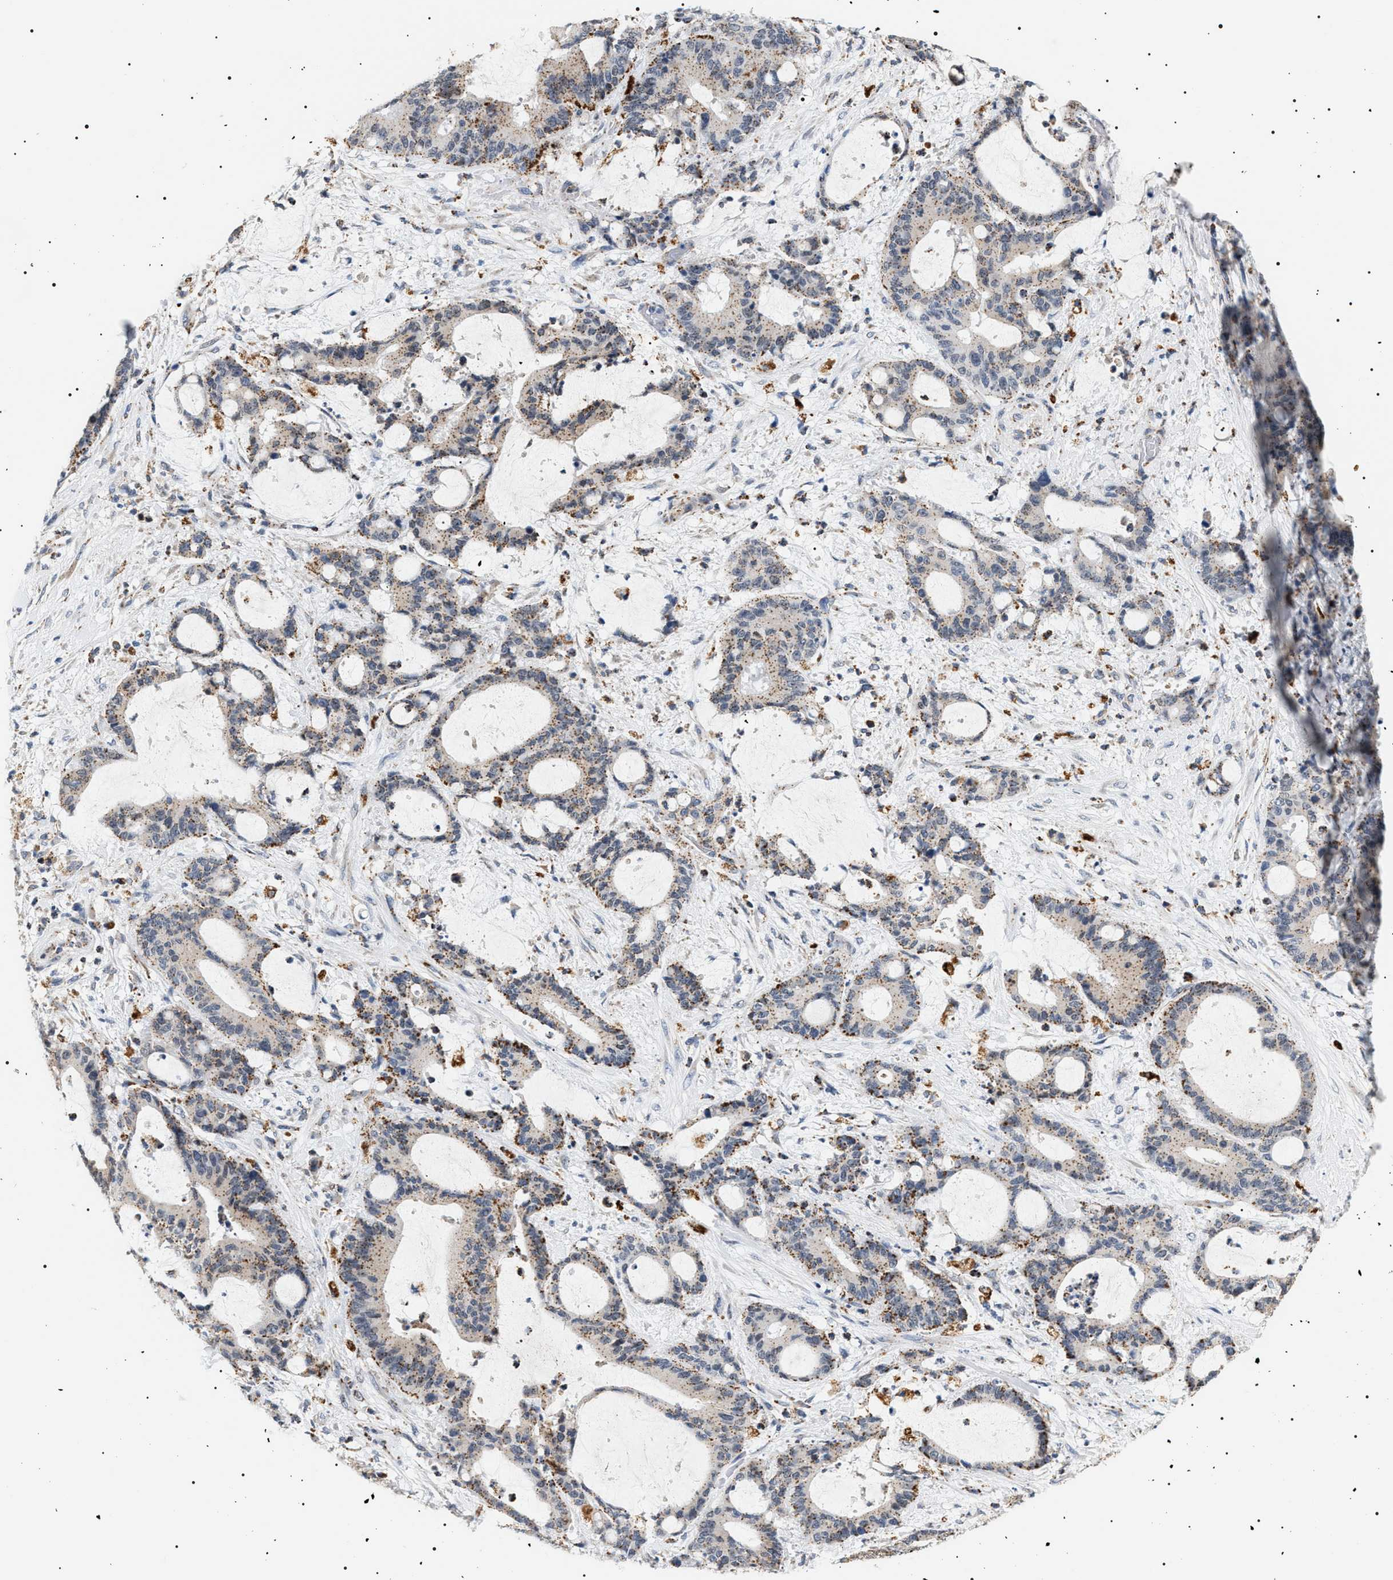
{"staining": {"intensity": "moderate", "quantity": "25%-75%", "location": "cytoplasmic/membranous"}, "tissue": "liver cancer", "cell_type": "Tumor cells", "image_type": "cancer", "snomed": [{"axis": "morphology", "description": "Normal tissue, NOS"}, {"axis": "morphology", "description": "Cholangiocarcinoma"}, {"axis": "topography", "description": "Liver"}, {"axis": "topography", "description": "Peripheral nerve tissue"}], "caption": "Cholangiocarcinoma (liver) stained with DAB (3,3'-diaminobenzidine) immunohistochemistry (IHC) shows medium levels of moderate cytoplasmic/membranous staining in approximately 25%-75% of tumor cells. Using DAB (brown) and hematoxylin (blue) stains, captured at high magnification using brightfield microscopy.", "gene": "HSD17B11", "patient": {"sex": "female", "age": 73}}